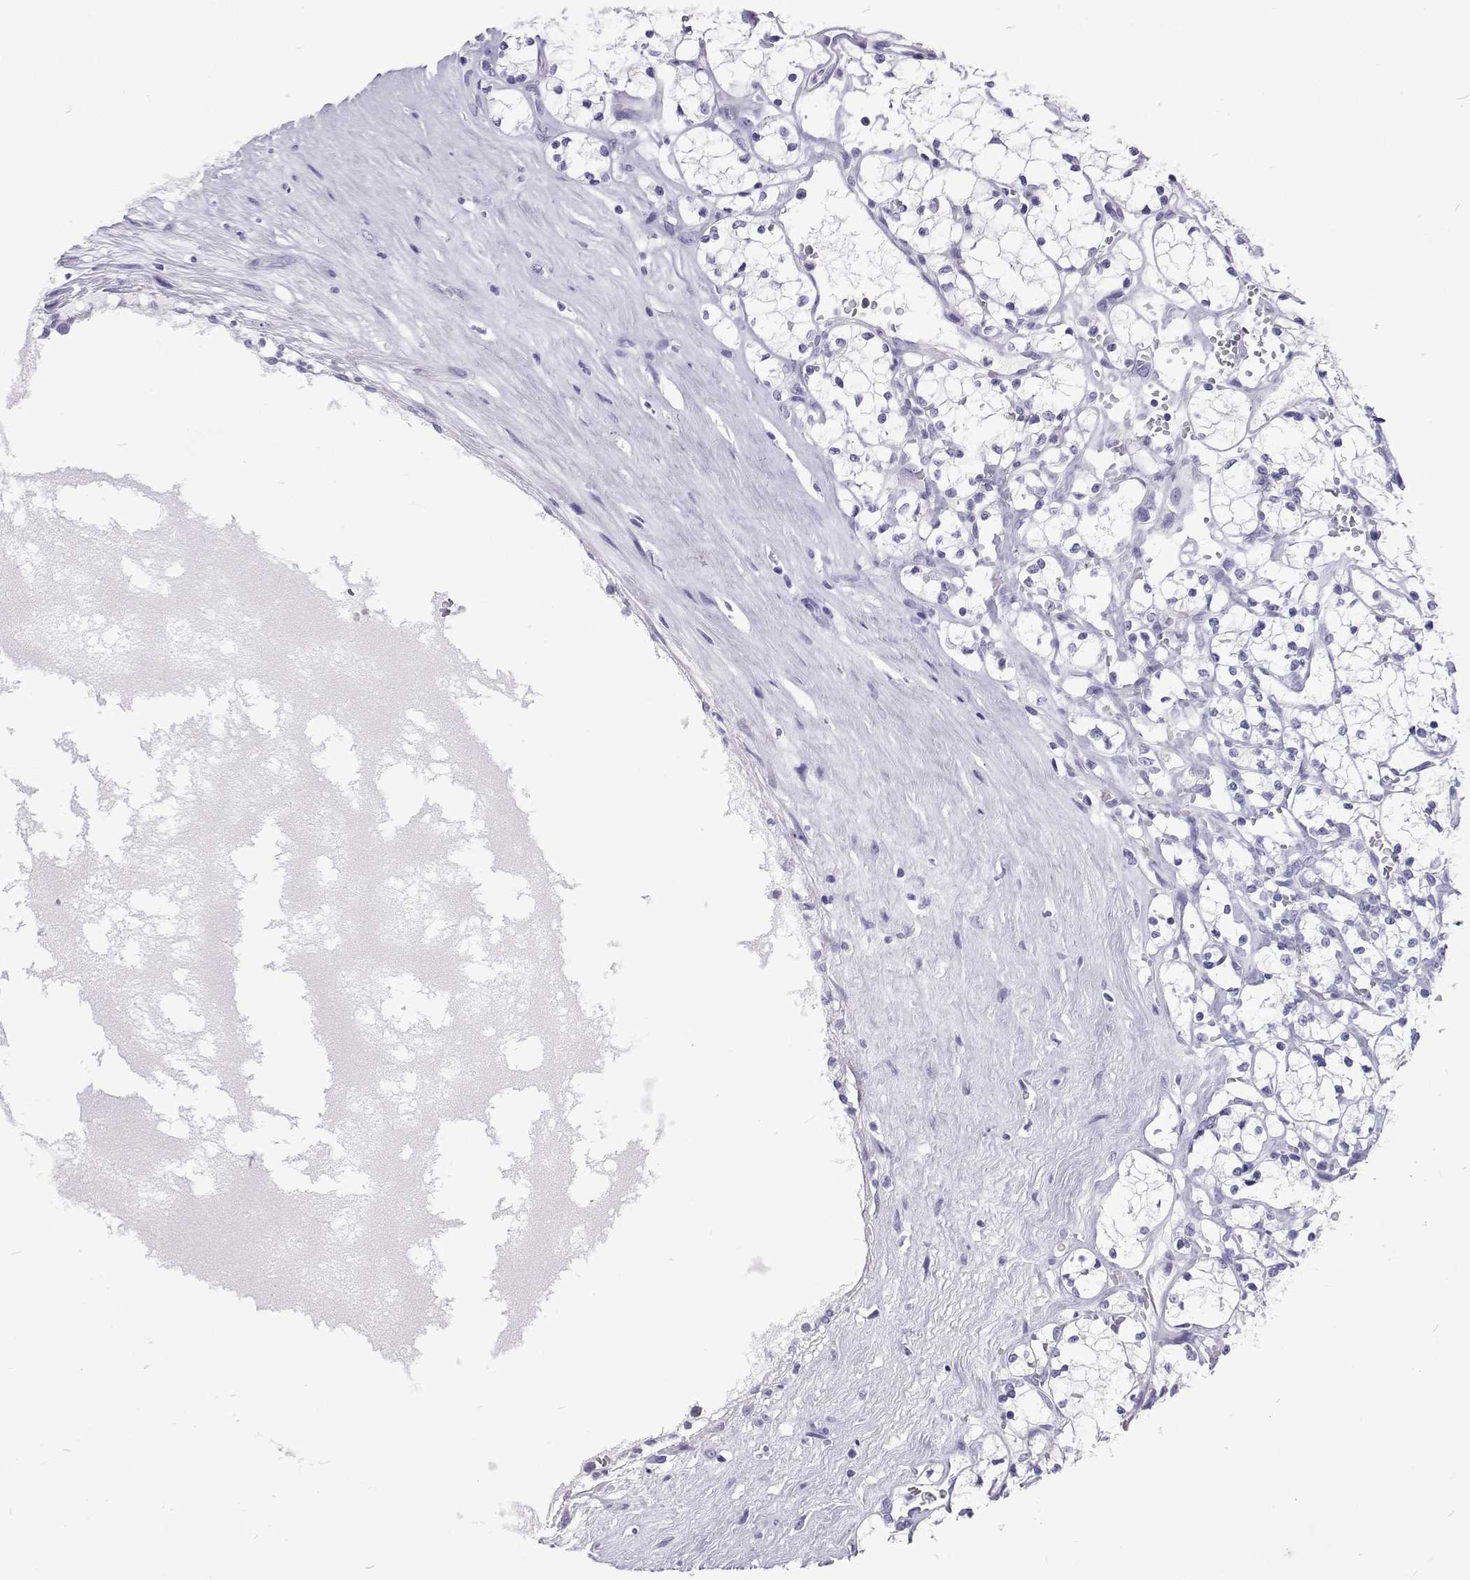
{"staining": {"intensity": "negative", "quantity": "none", "location": "none"}, "tissue": "renal cancer", "cell_type": "Tumor cells", "image_type": "cancer", "snomed": [{"axis": "morphology", "description": "Adenocarcinoma, NOS"}, {"axis": "topography", "description": "Kidney"}], "caption": "A high-resolution micrograph shows IHC staining of renal adenocarcinoma, which exhibits no significant staining in tumor cells.", "gene": "UMODL1", "patient": {"sex": "female", "age": 69}}